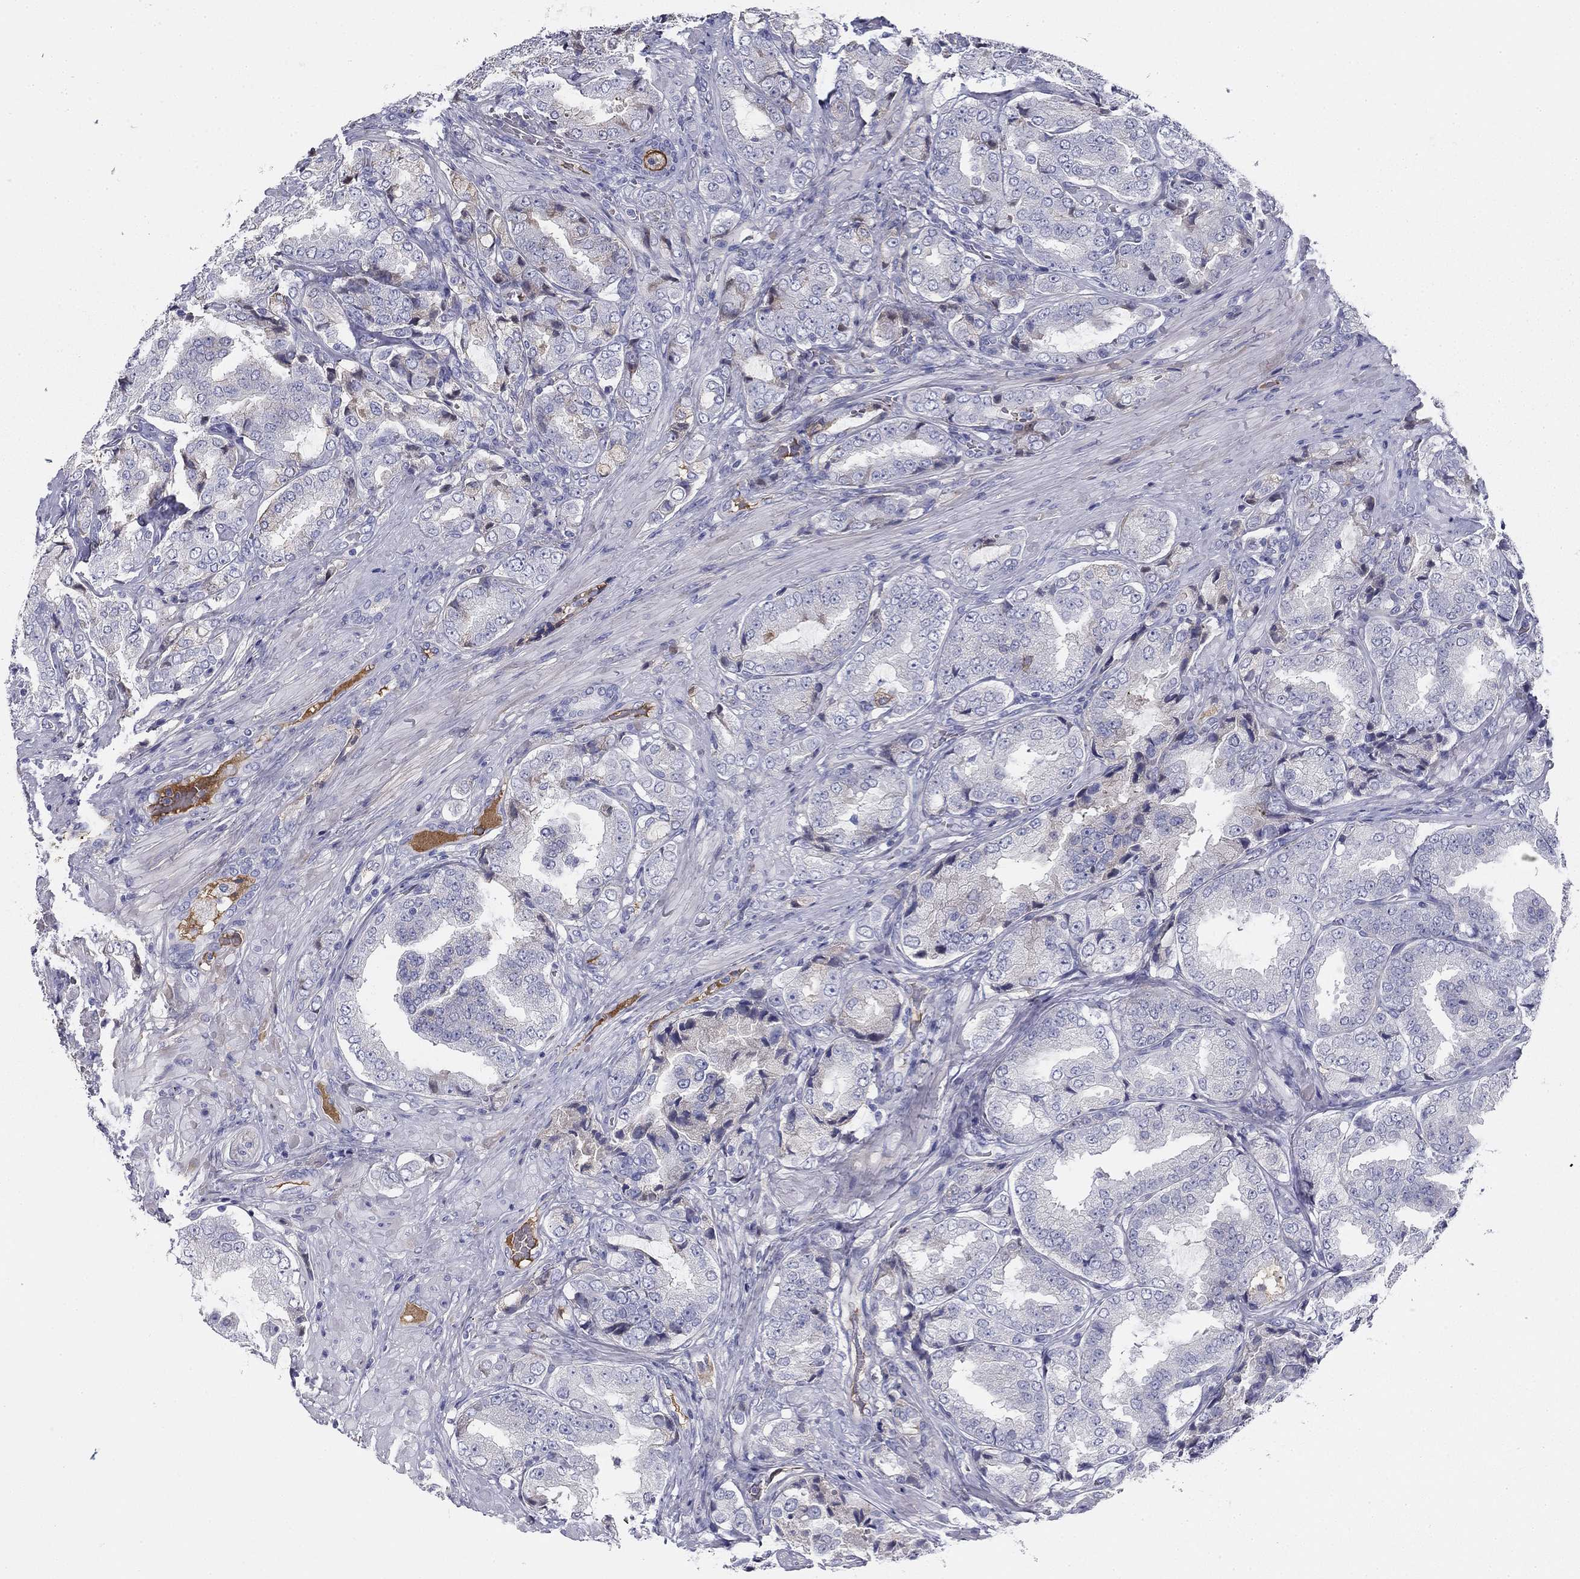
{"staining": {"intensity": "negative", "quantity": "none", "location": "none"}, "tissue": "prostate cancer", "cell_type": "Tumor cells", "image_type": "cancer", "snomed": [{"axis": "morphology", "description": "Adenocarcinoma, NOS"}, {"axis": "topography", "description": "Prostate"}], "caption": "Immunohistochemistry image of prostate adenocarcinoma stained for a protein (brown), which demonstrates no staining in tumor cells.", "gene": "CPLX4", "patient": {"sex": "male", "age": 65}}